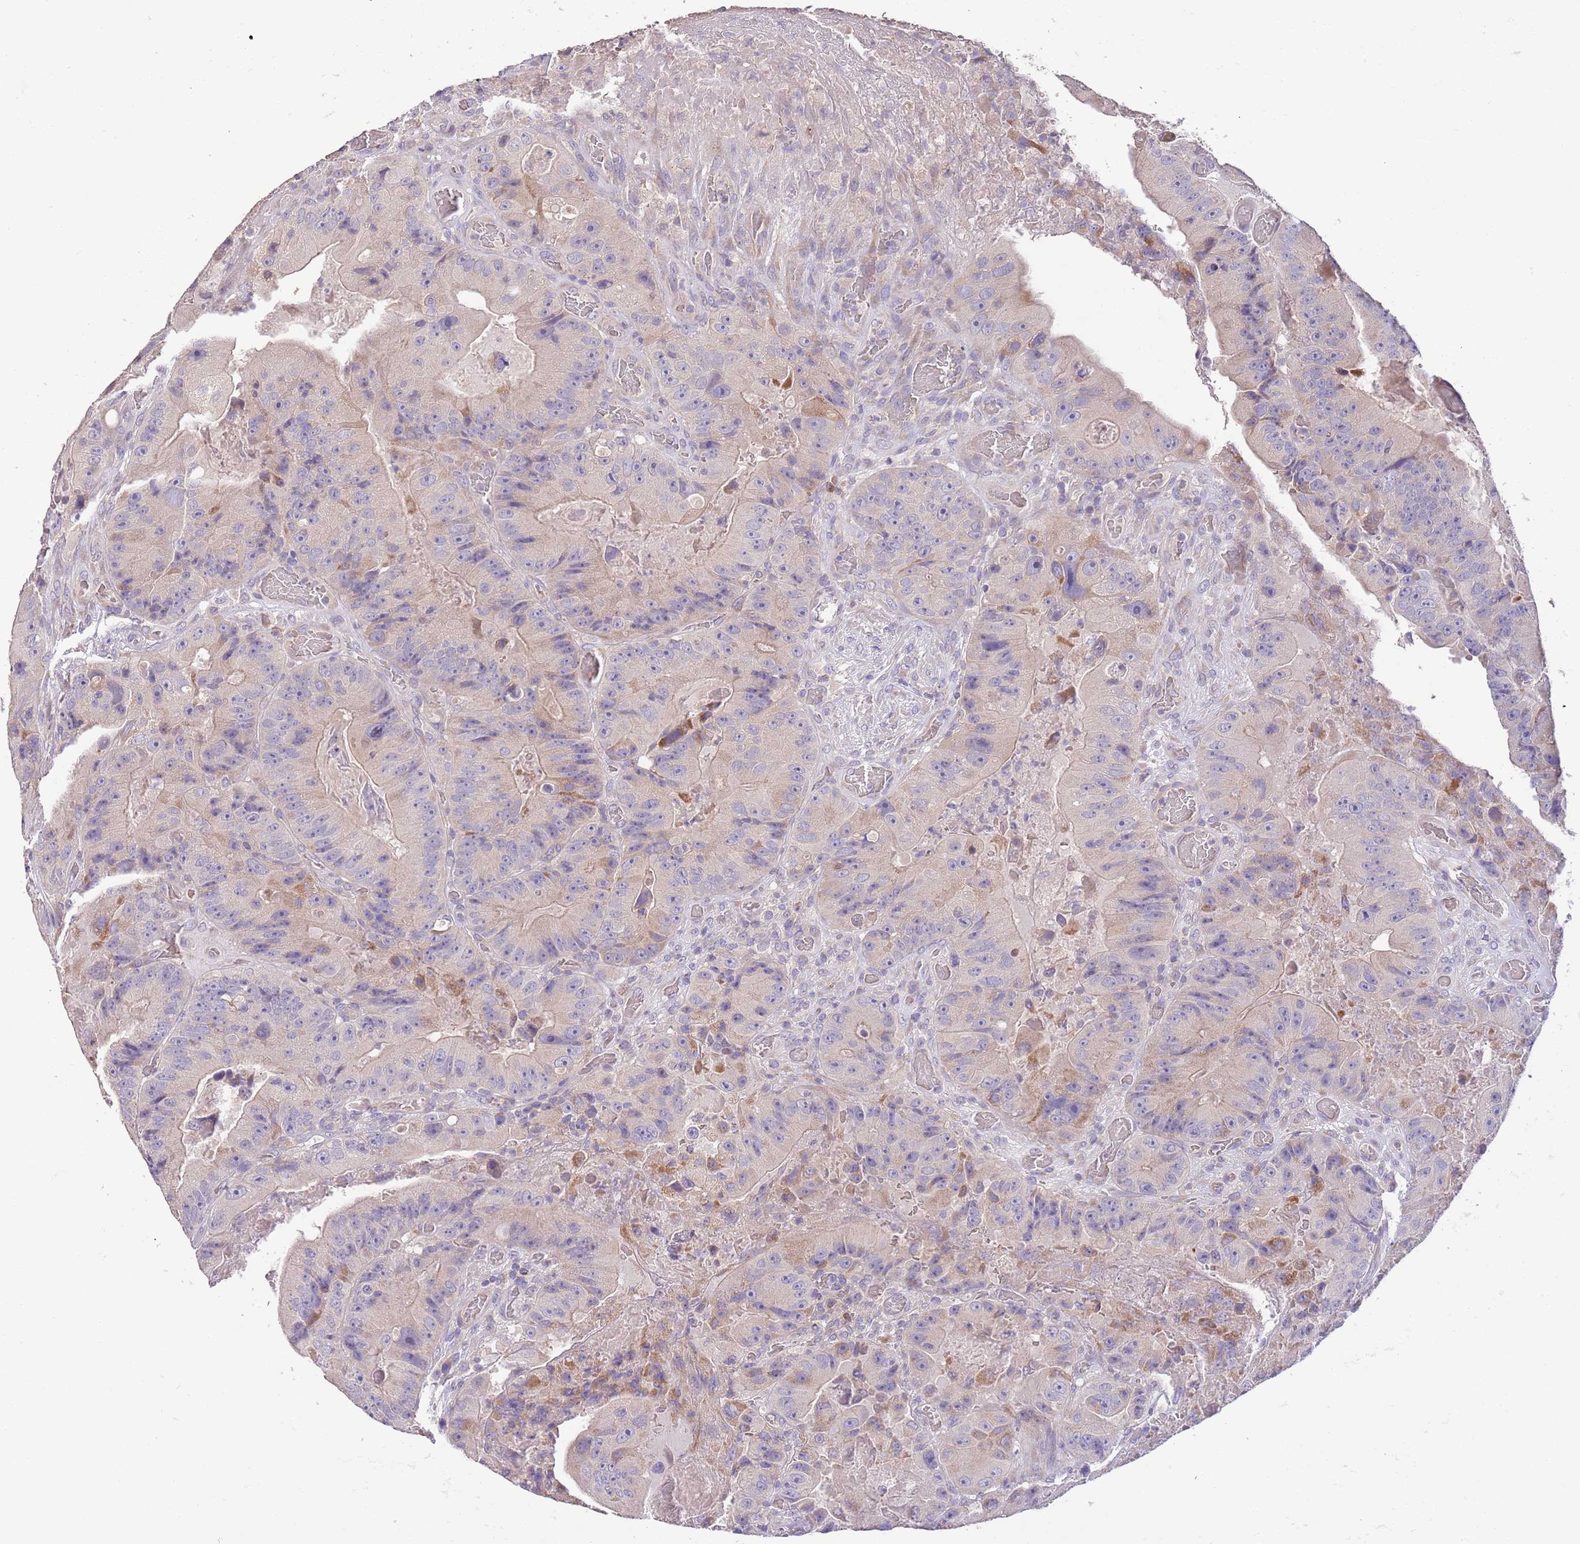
{"staining": {"intensity": "negative", "quantity": "none", "location": "none"}, "tissue": "colorectal cancer", "cell_type": "Tumor cells", "image_type": "cancer", "snomed": [{"axis": "morphology", "description": "Adenocarcinoma, NOS"}, {"axis": "topography", "description": "Colon"}], "caption": "An immunohistochemistry image of adenocarcinoma (colorectal) is shown. There is no staining in tumor cells of adenocarcinoma (colorectal).", "gene": "ZNF658", "patient": {"sex": "female", "age": 86}}